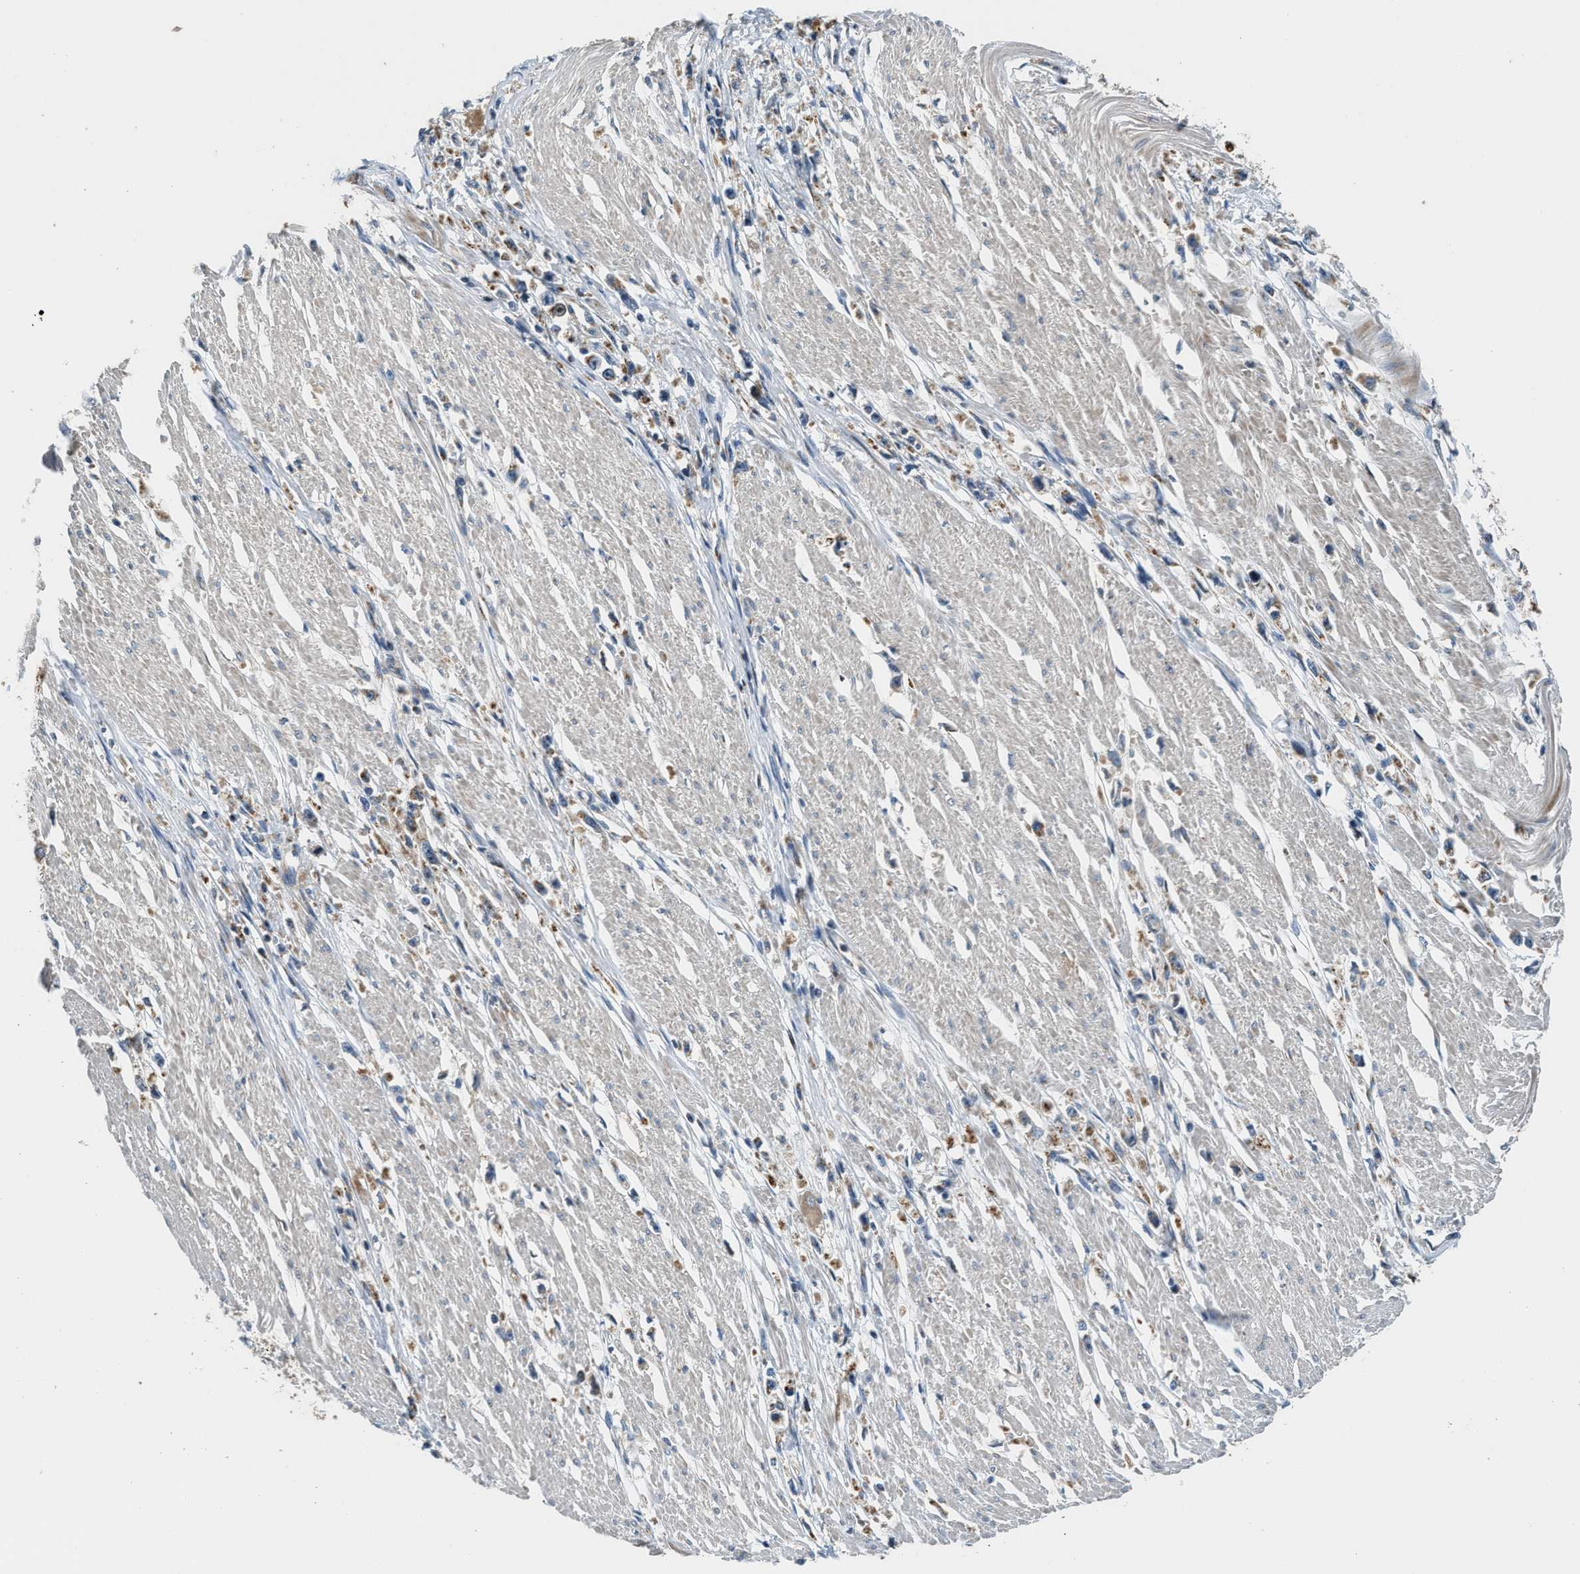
{"staining": {"intensity": "moderate", "quantity": "25%-75%", "location": "cytoplasmic/membranous"}, "tissue": "stomach cancer", "cell_type": "Tumor cells", "image_type": "cancer", "snomed": [{"axis": "morphology", "description": "Adenocarcinoma, NOS"}, {"axis": "topography", "description": "Stomach"}], "caption": "The immunohistochemical stain labels moderate cytoplasmic/membranous expression in tumor cells of stomach cancer tissue.", "gene": "FUT8", "patient": {"sex": "female", "age": 59}}